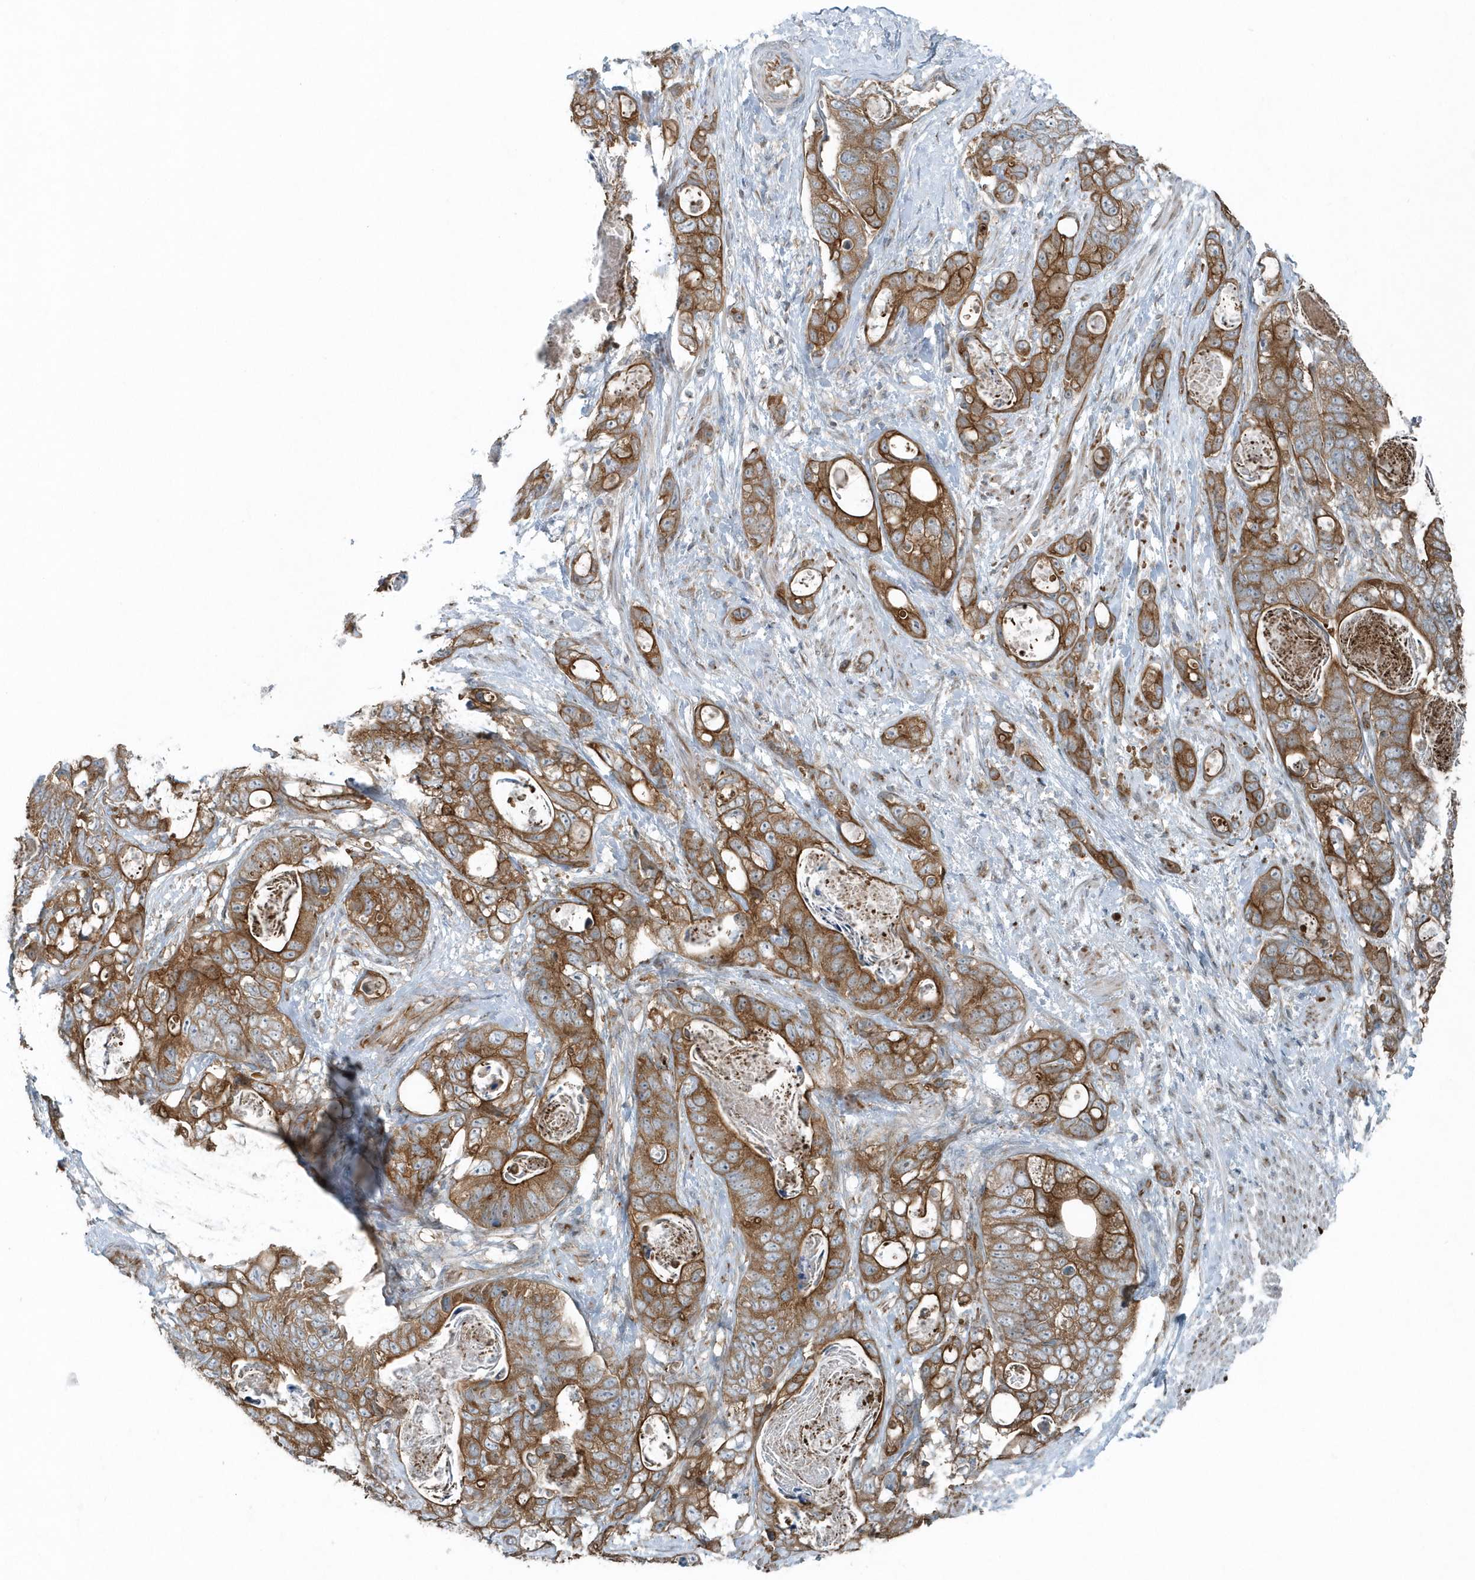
{"staining": {"intensity": "moderate", "quantity": ">75%", "location": "cytoplasmic/membranous"}, "tissue": "stomach cancer", "cell_type": "Tumor cells", "image_type": "cancer", "snomed": [{"axis": "morphology", "description": "Normal tissue, NOS"}, {"axis": "morphology", "description": "Adenocarcinoma, NOS"}, {"axis": "topography", "description": "Stomach"}], "caption": "IHC of human adenocarcinoma (stomach) reveals medium levels of moderate cytoplasmic/membranous staining in about >75% of tumor cells.", "gene": "GCC2", "patient": {"sex": "female", "age": 89}}